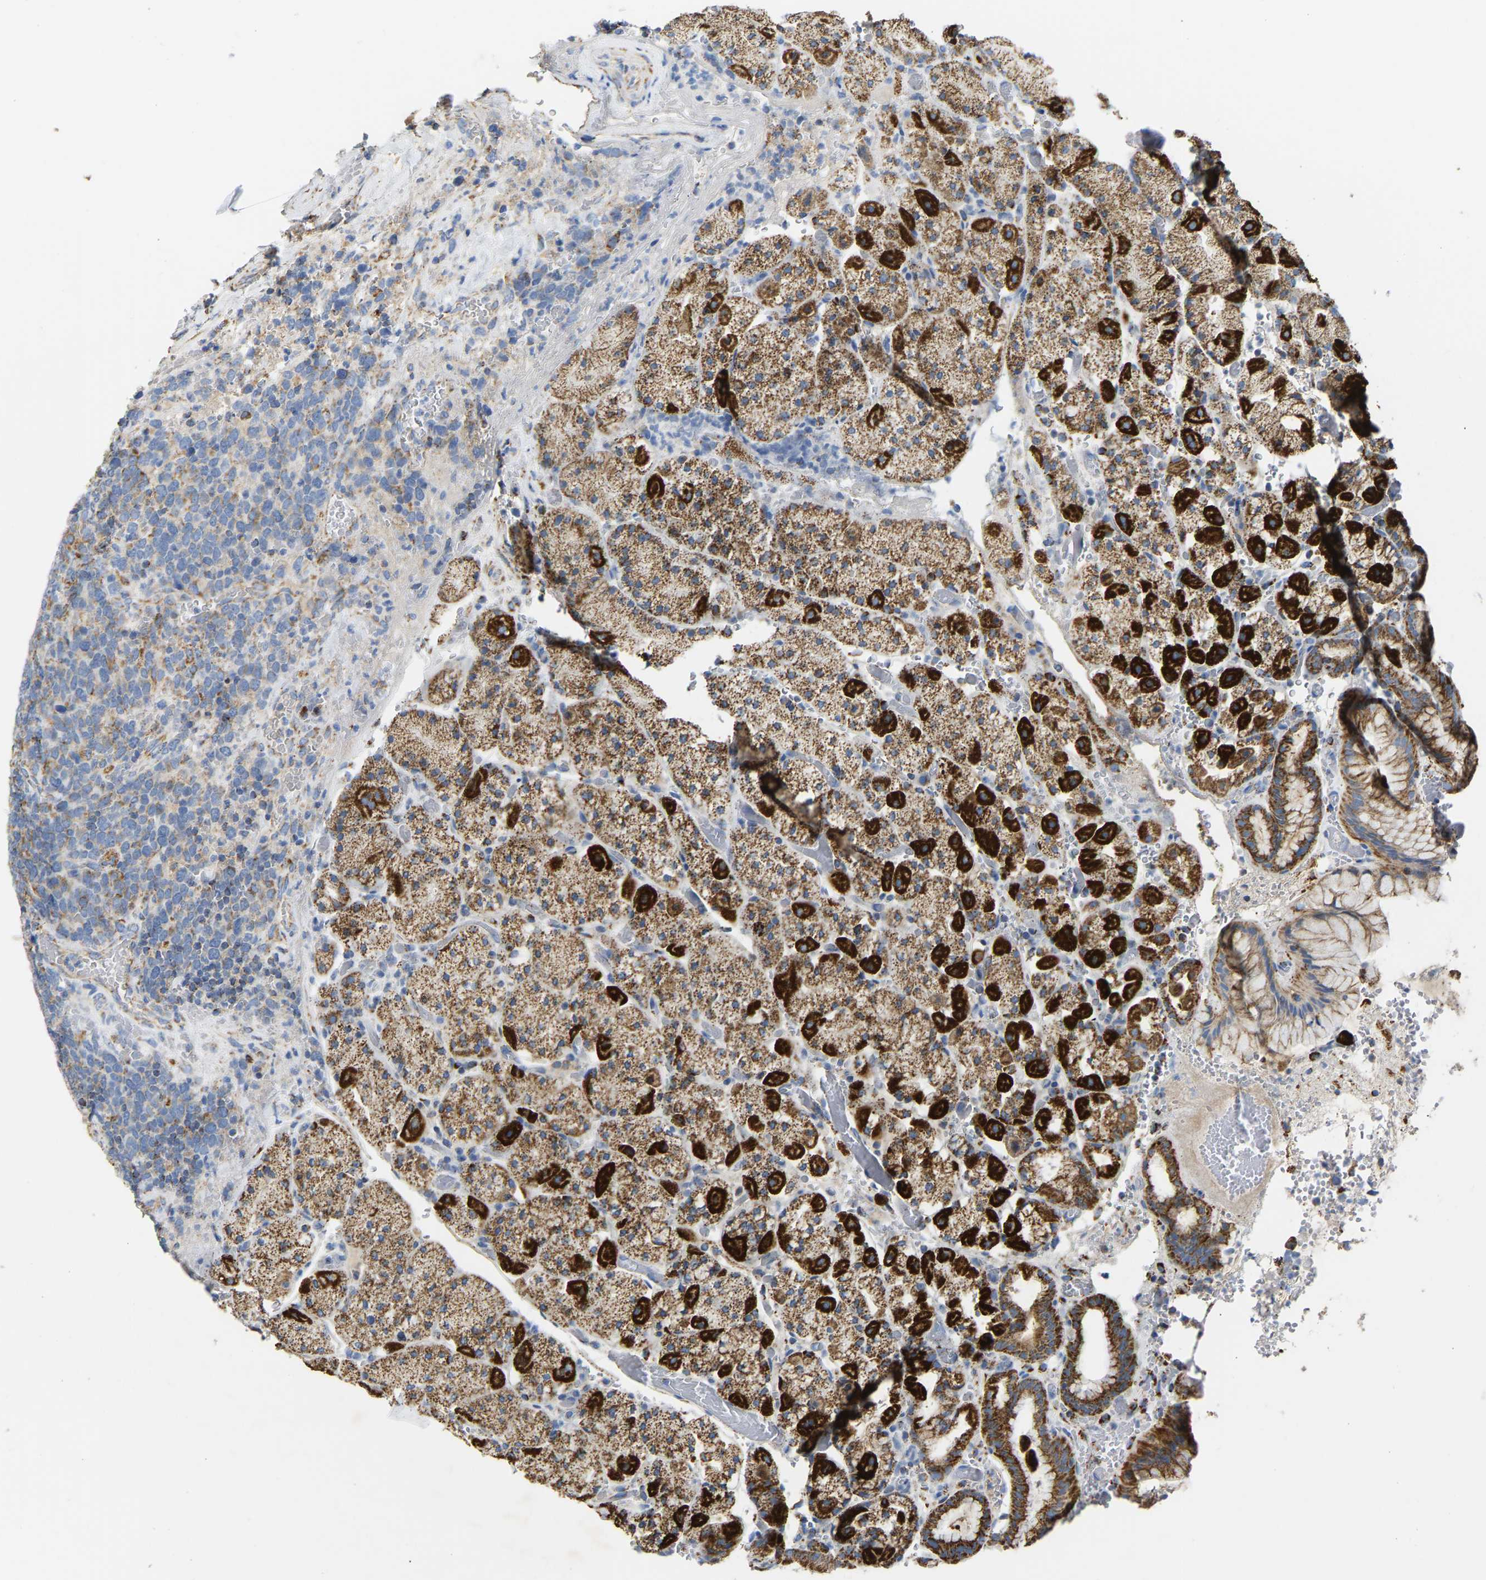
{"staining": {"intensity": "strong", "quantity": ">75%", "location": "cytoplasmic/membranous"}, "tissue": "stomach", "cell_type": "Glandular cells", "image_type": "normal", "snomed": [{"axis": "morphology", "description": "Normal tissue, NOS"}, {"axis": "morphology", "description": "Carcinoid, malignant, NOS"}, {"axis": "topography", "description": "Stomach, upper"}], "caption": "Stomach stained for a protein demonstrates strong cytoplasmic/membranous positivity in glandular cells. Nuclei are stained in blue.", "gene": "HIBADH", "patient": {"sex": "male", "age": 39}}